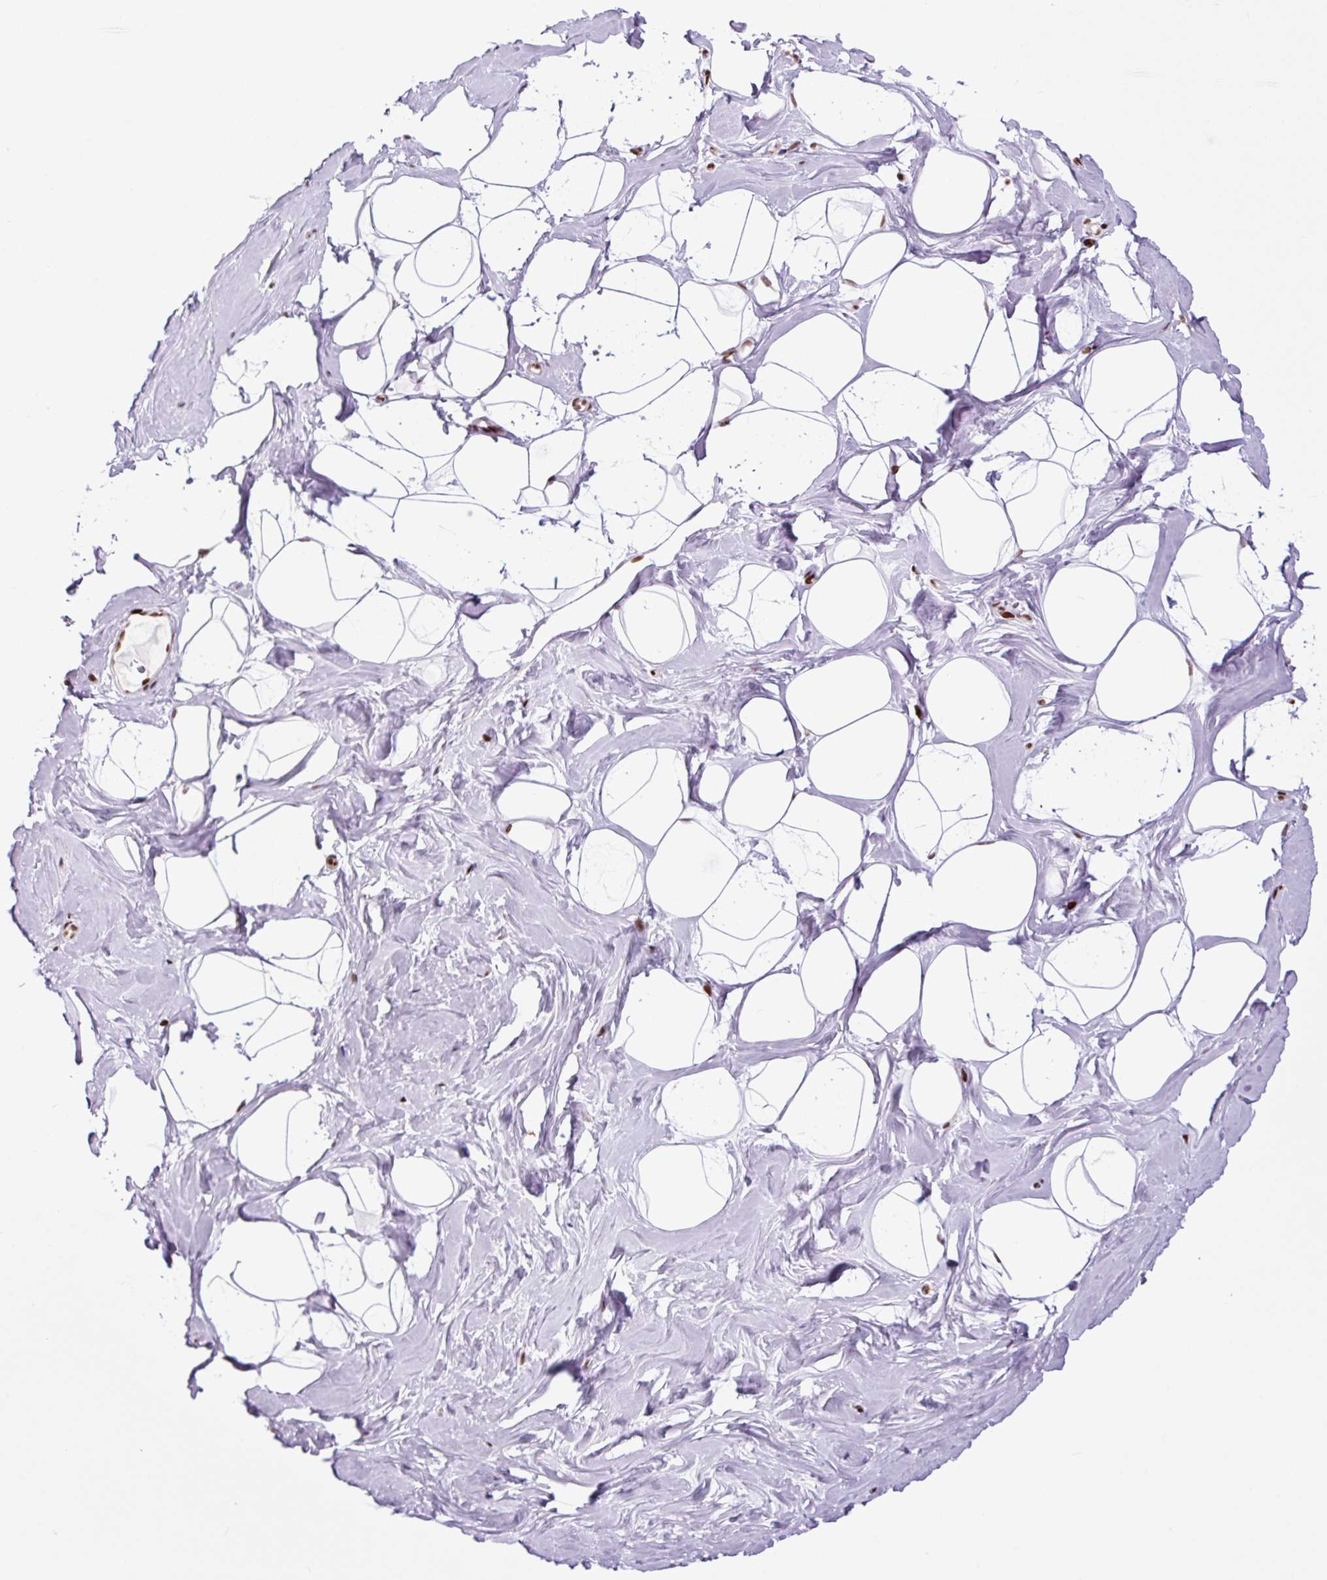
{"staining": {"intensity": "weak", "quantity": ">75%", "location": "nuclear"}, "tissue": "breast", "cell_type": "Adipocytes", "image_type": "normal", "snomed": [{"axis": "morphology", "description": "Normal tissue, NOS"}, {"axis": "topography", "description": "Breast"}], "caption": "Immunohistochemical staining of unremarkable human breast demonstrates low levels of weak nuclear positivity in approximately >75% of adipocytes. (brown staining indicates protein expression, while blue staining denotes nuclei).", "gene": "H1", "patient": {"sex": "female", "age": 32}}